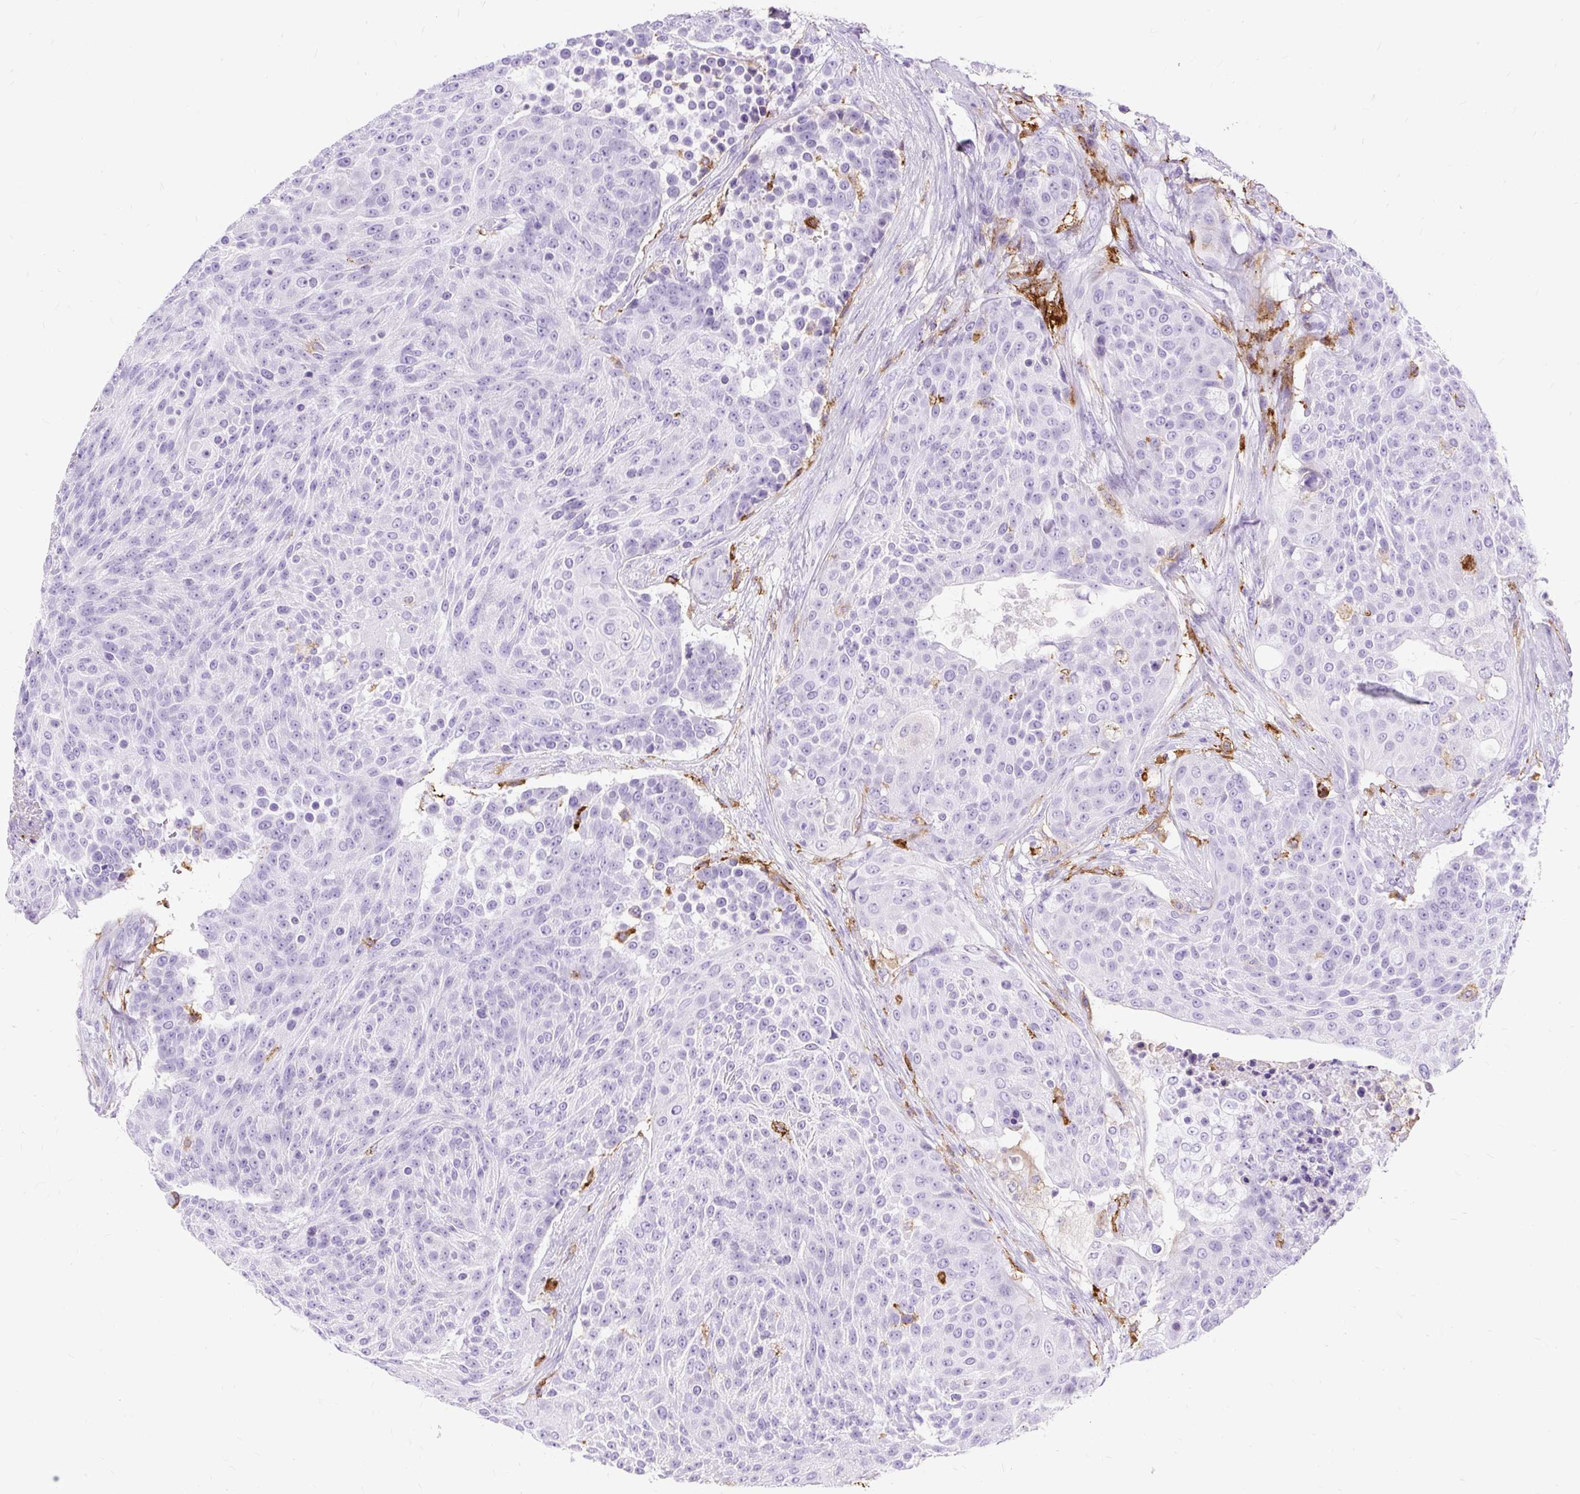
{"staining": {"intensity": "negative", "quantity": "none", "location": "none"}, "tissue": "urothelial cancer", "cell_type": "Tumor cells", "image_type": "cancer", "snomed": [{"axis": "morphology", "description": "Urothelial carcinoma, High grade"}, {"axis": "topography", "description": "Urinary bladder"}], "caption": "Immunohistochemistry micrograph of neoplastic tissue: human urothelial cancer stained with DAB reveals no significant protein positivity in tumor cells. (DAB IHC with hematoxylin counter stain).", "gene": "HLA-DRA", "patient": {"sex": "female", "age": 63}}